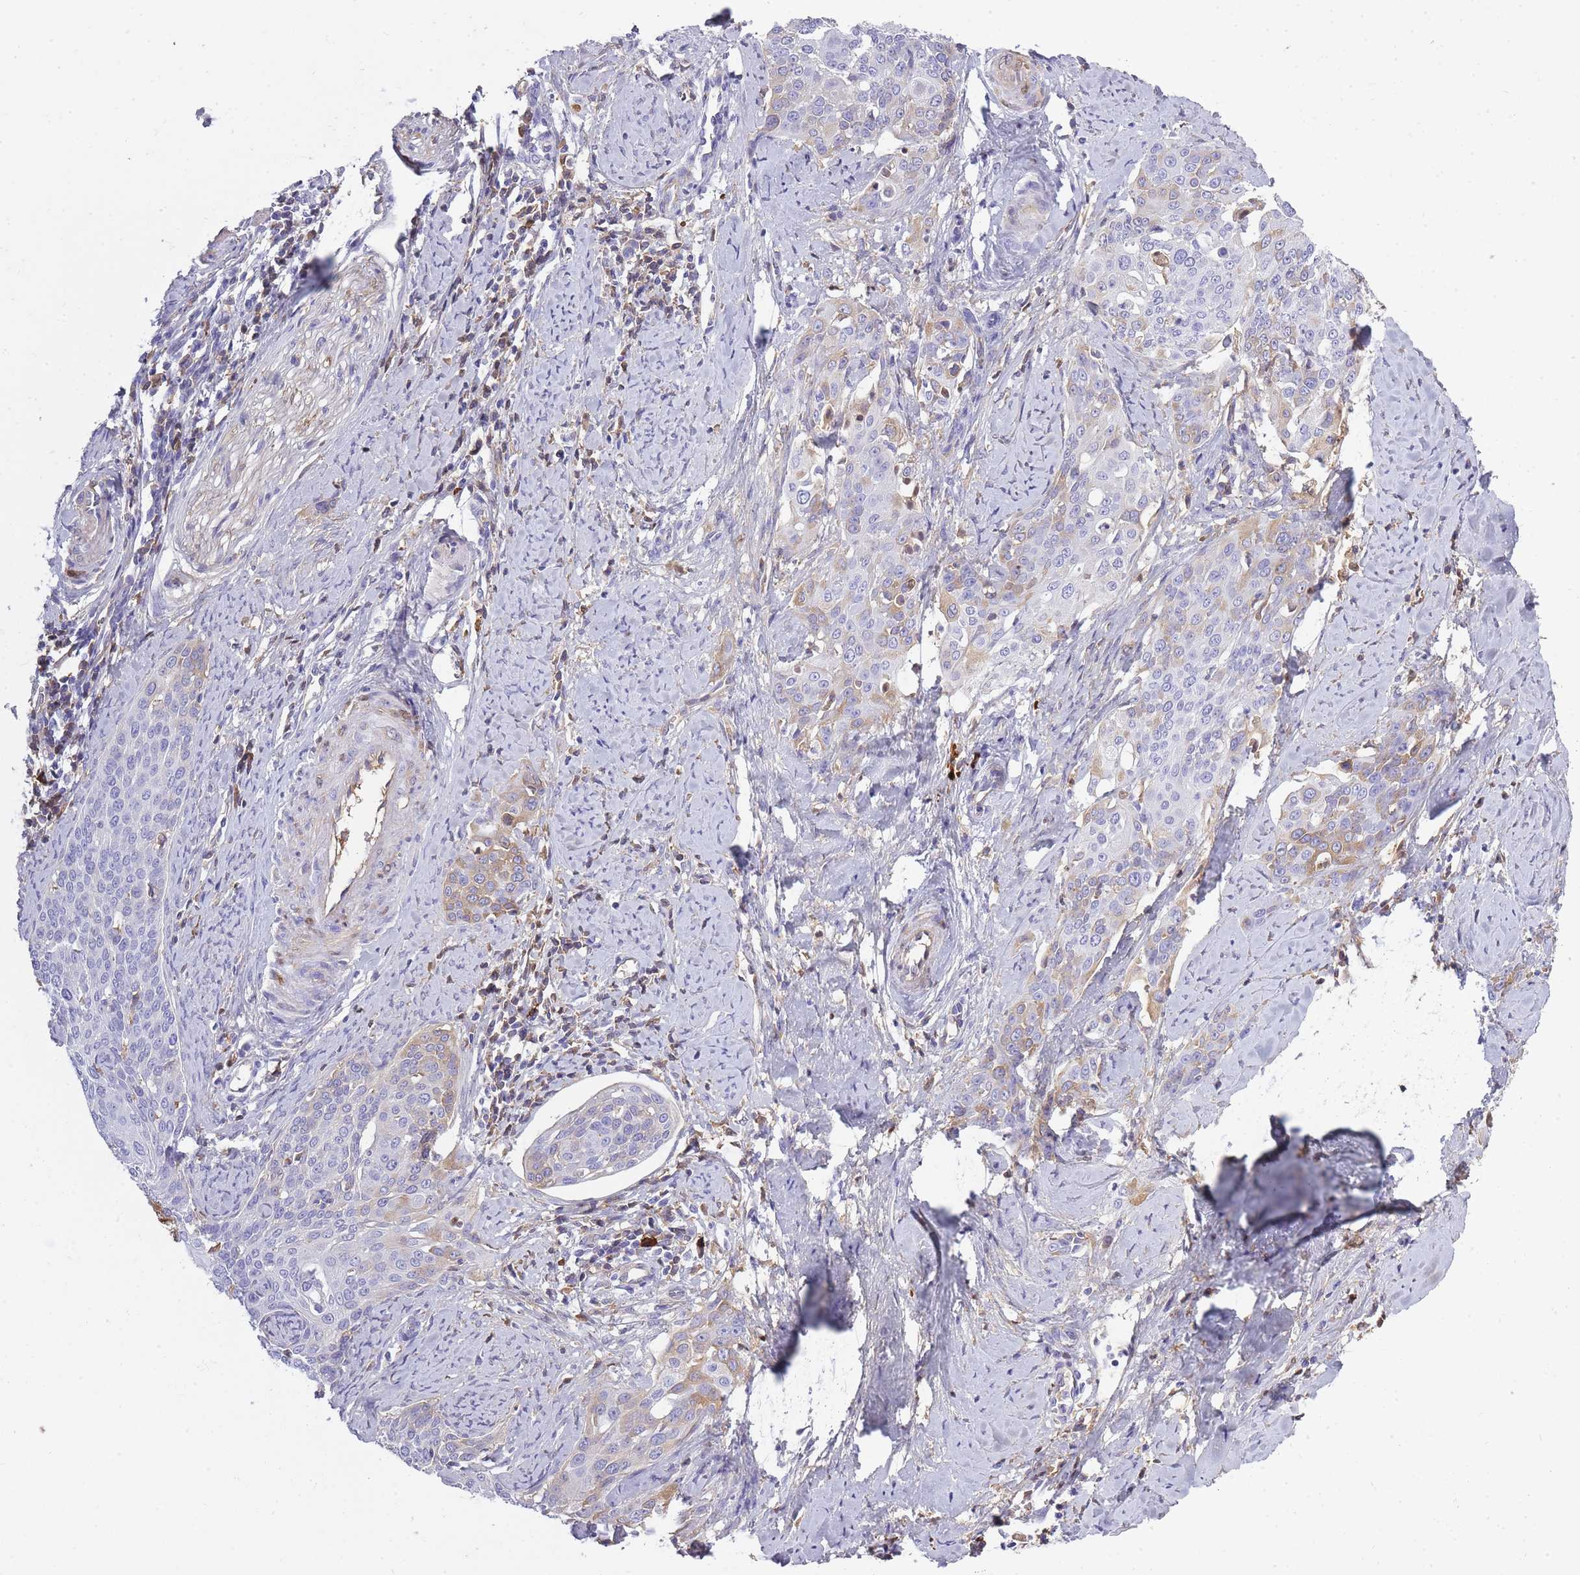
{"staining": {"intensity": "weak", "quantity": "<25%", "location": "cytoplasmic/membranous"}, "tissue": "cervical cancer", "cell_type": "Tumor cells", "image_type": "cancer", "snomed": [{"axis": "morphology", "description": "Squamous cell carcinoma, NOS"}, {"axis": "topography", "description": "Cervix"}], "caption": "Immunohistochemical staining of cervical cancer (squamous cell carcinoma) displays no significant expression in tumor cells.", "gene": "IGKV1D-42", "patient": {"sex": "female", "age": 44}}